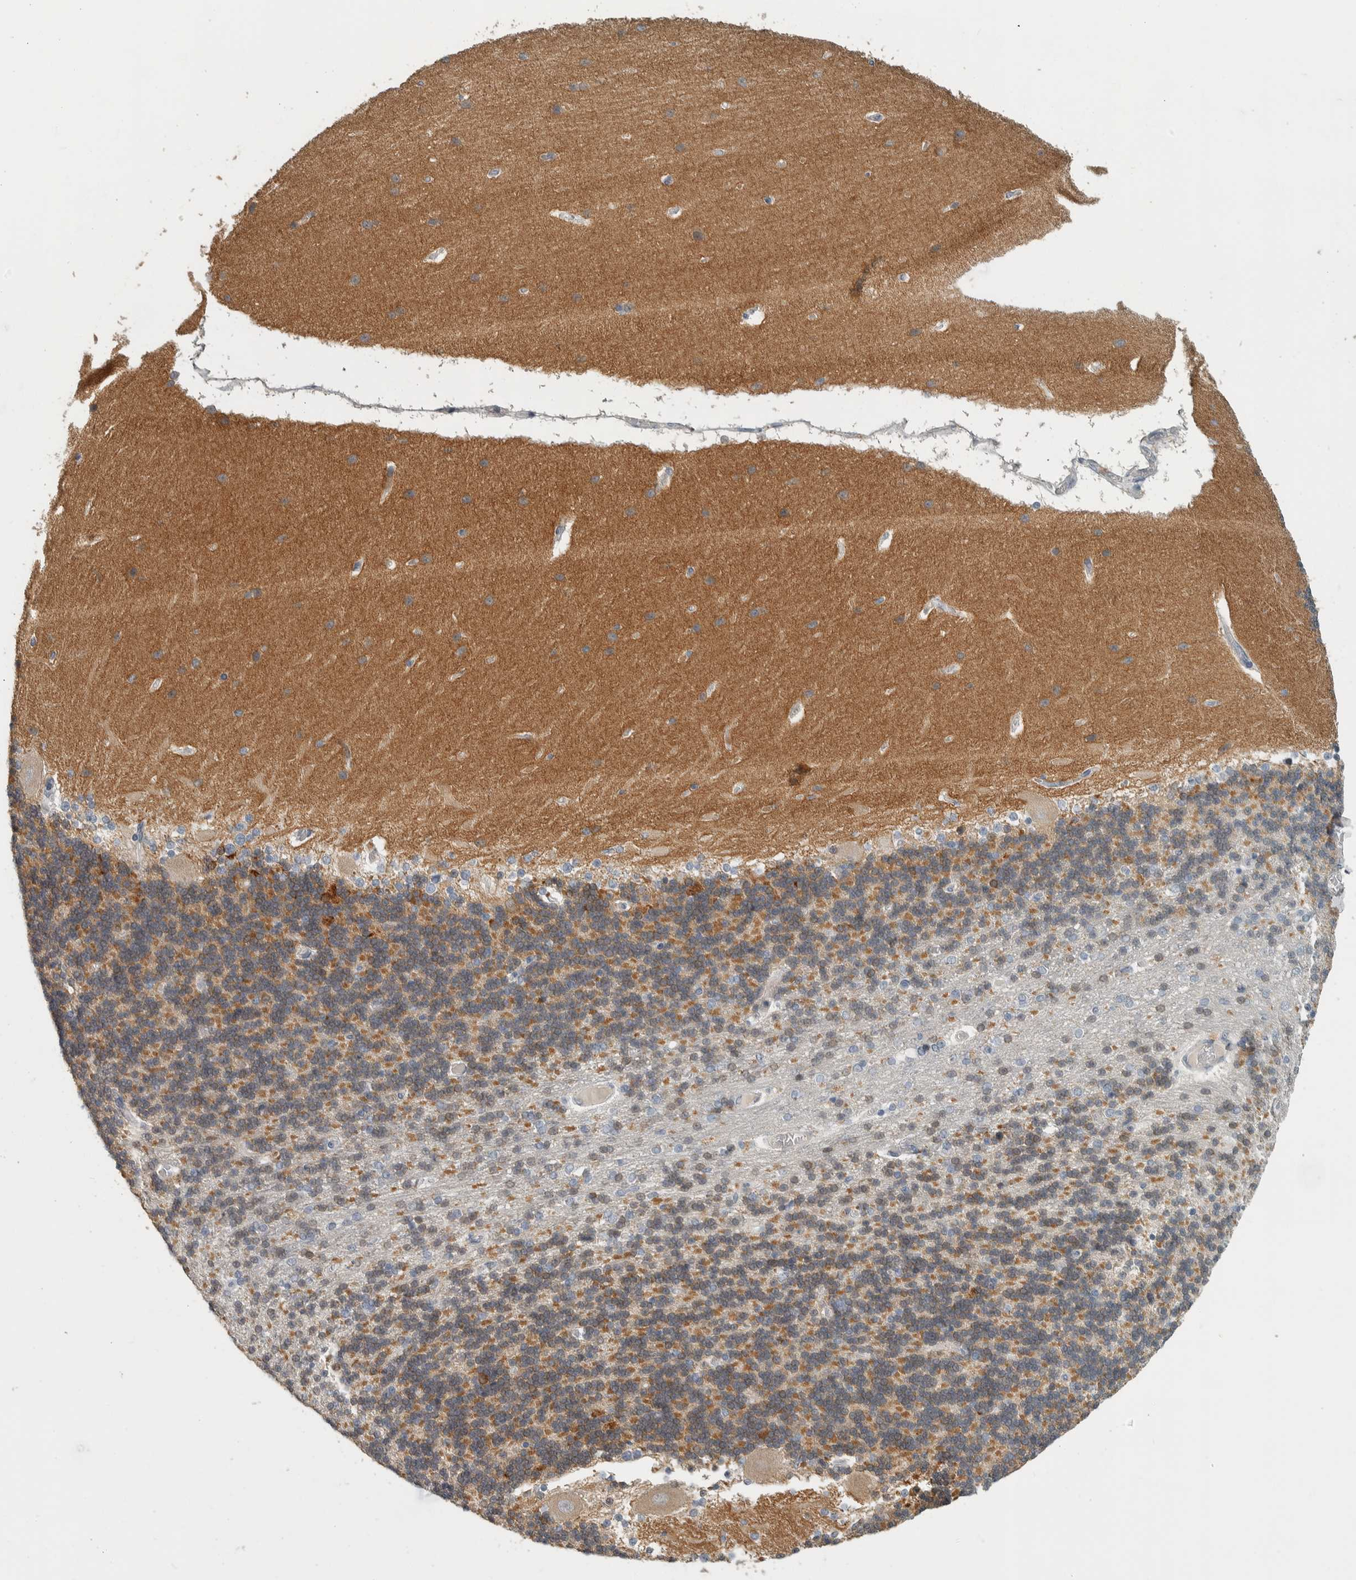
{"staining": {"intensity": "moderate", "quantity": ">75%", "location": "cytoplasmic/membranous"}, "tissue": "cerebellum", "cell_type": "Cells in granular layer", "image_type": "normal", "snomed": [{"axis": "morphology", "description": "Normal tissue, NOS"}, {"axis": "topography", "description": "Cerebellum"}], "caption": "The histopathology image reveals immunohistochemical staining of benign cerebellum. There is moderate cytoplasmic/membranous expression is seen in about >75% of cells in granular layer.", "gene": "DCAF10", "patient": {"sex": "female", "age": 54}}